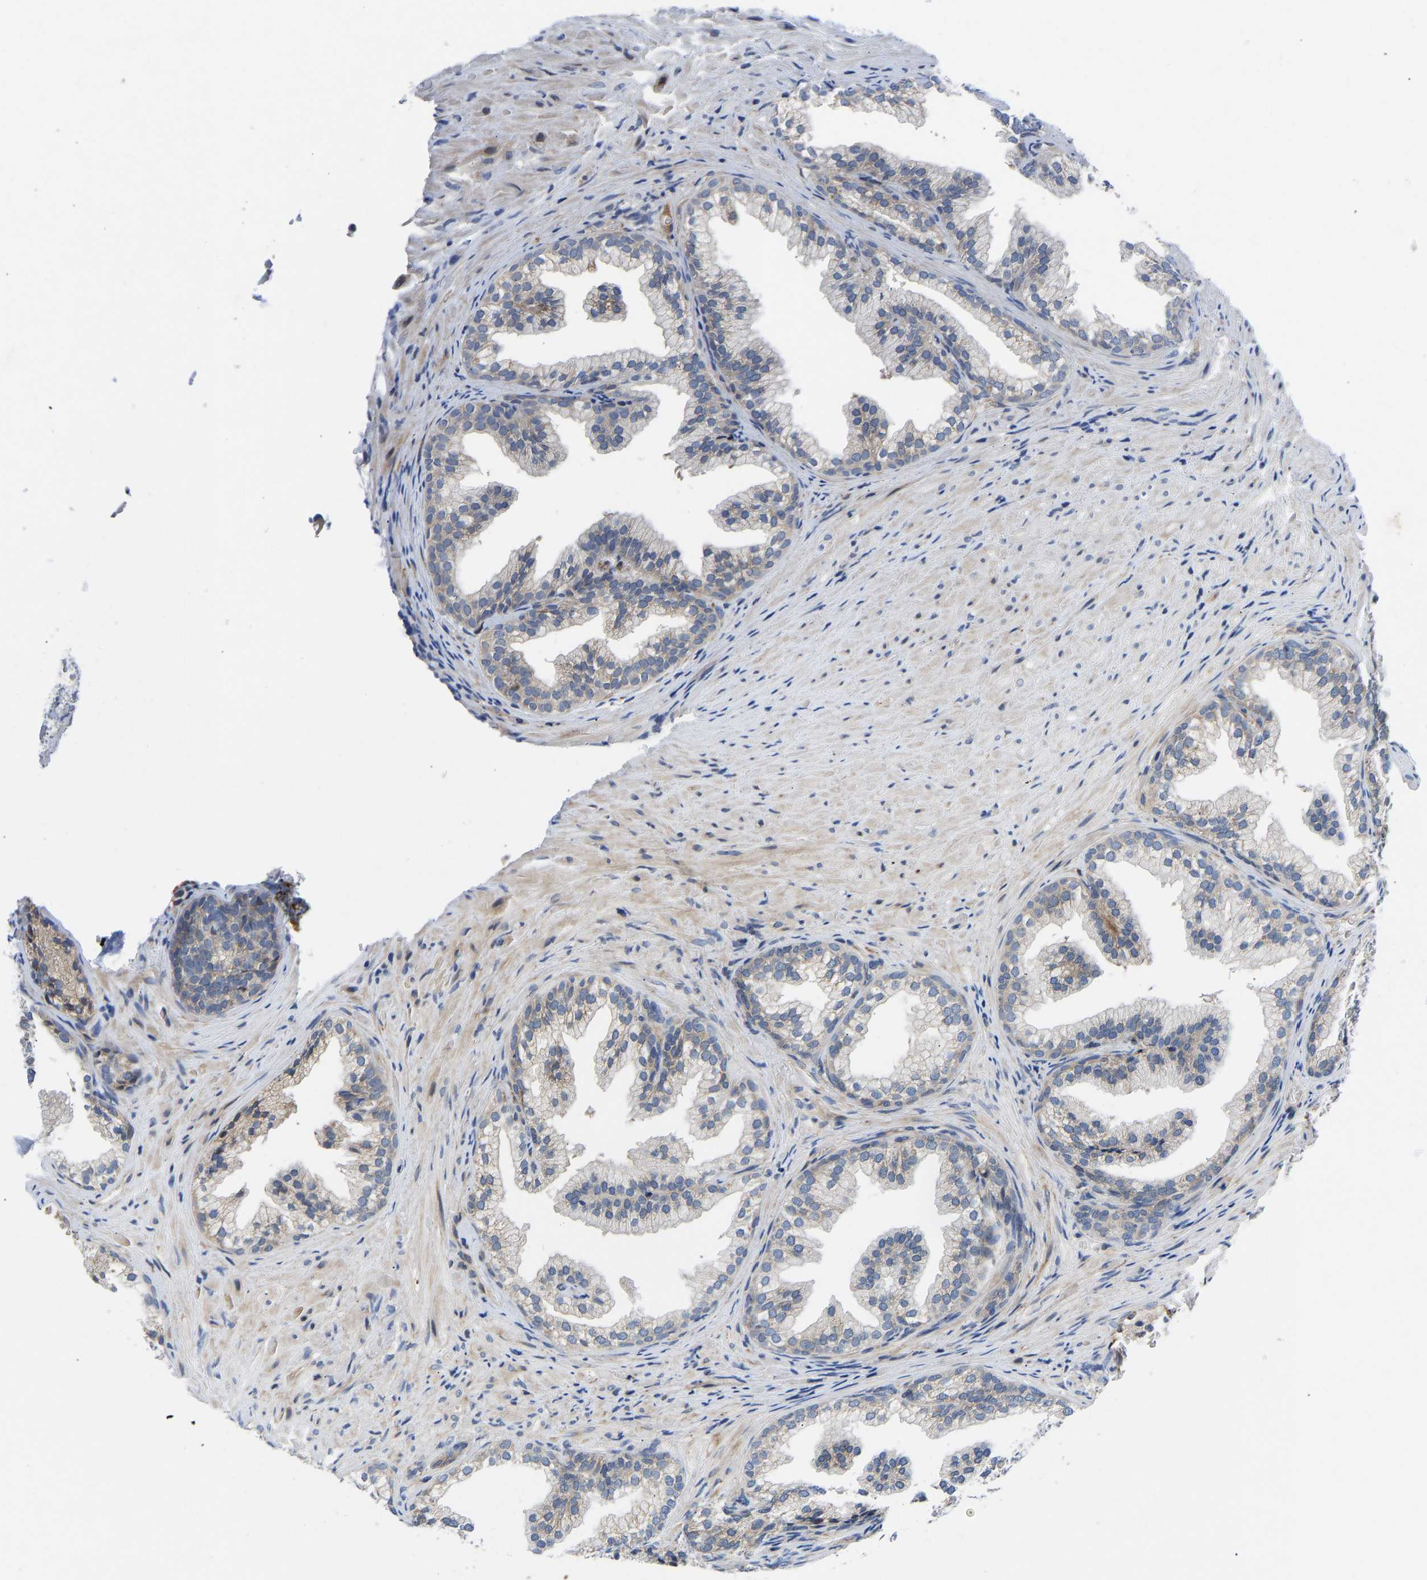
{"staining": {"intensity": "weak", "quantity": "25%-75%", "location": "cytoplasmic/membranous"}, "tissue": "prostate", "cell_type": "Glandular cells", "image_type": "normal", "snomed": [{"axis": "morphology", "description": "Normal tissue, NOS"}, {"axis": "topography", "description": "Prostate"}], "caption": "Immunohistochemical staining of normal prostate reveals weak cytoplasmic/membranous protein positivity in about 25%-75% of glandular cells. The protein is shown in brown color, while the nuclei are stained blue.", "gene": "FRRS1", "patient": {"sex": "male", "age": 76}}